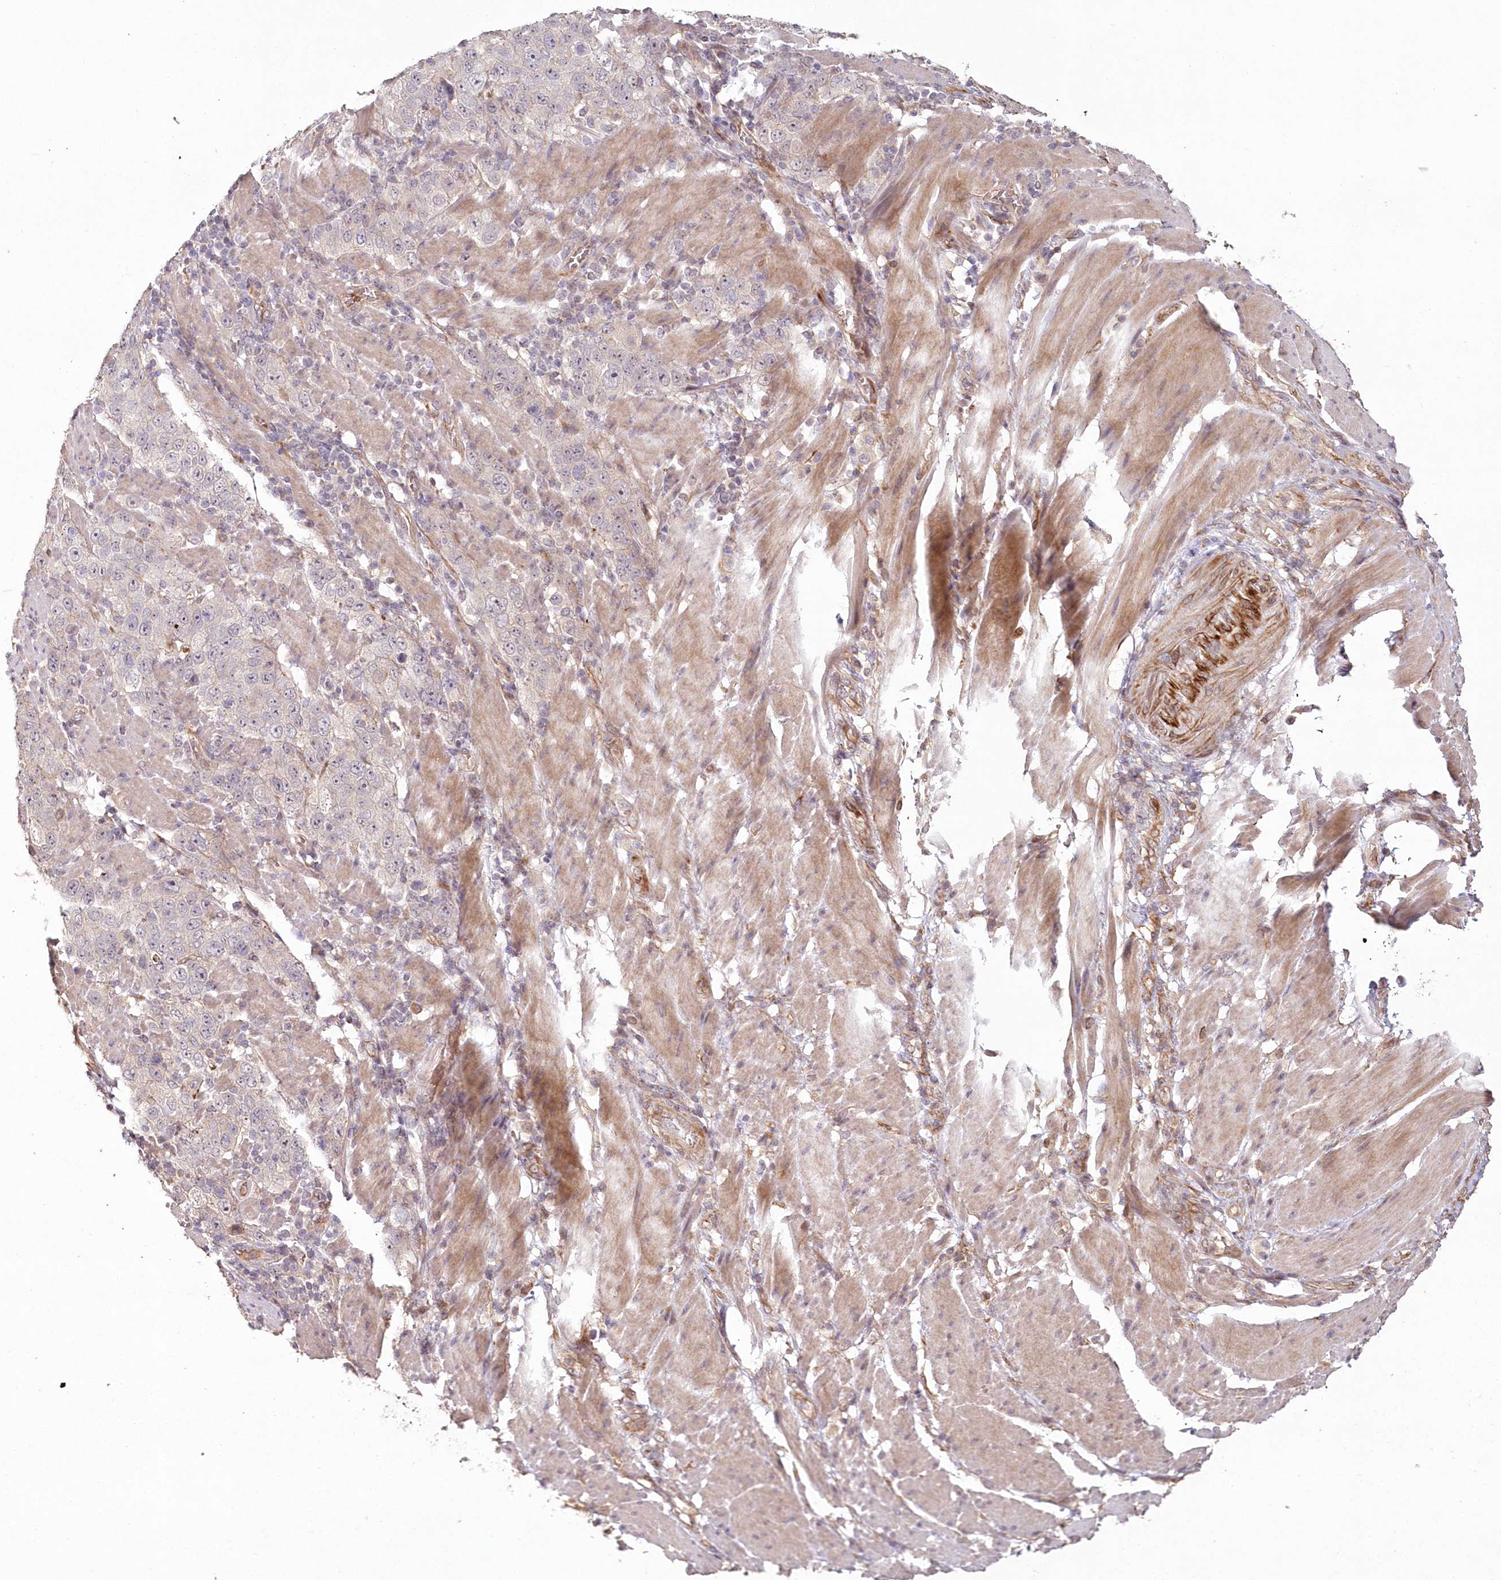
{"staining": {"intensity": "negative", "quantity": "none", "location": "none"}, "tissue": "stomach cancer", "cell_type": "Tumor cells", "image_type": "cancer", "snomed": [{"axis": "morphology", "description": "Adenocarcinoma, NOS"}, {"axis": "topography", "description": "Stomach"}], "caption": "Human stomach cancer stained for a protein using immunohistochemistry (IHC) reveals no positivity in tumor cells.", "gene": "HYCC2", "patient": {"sex": "male", "age": 48}}